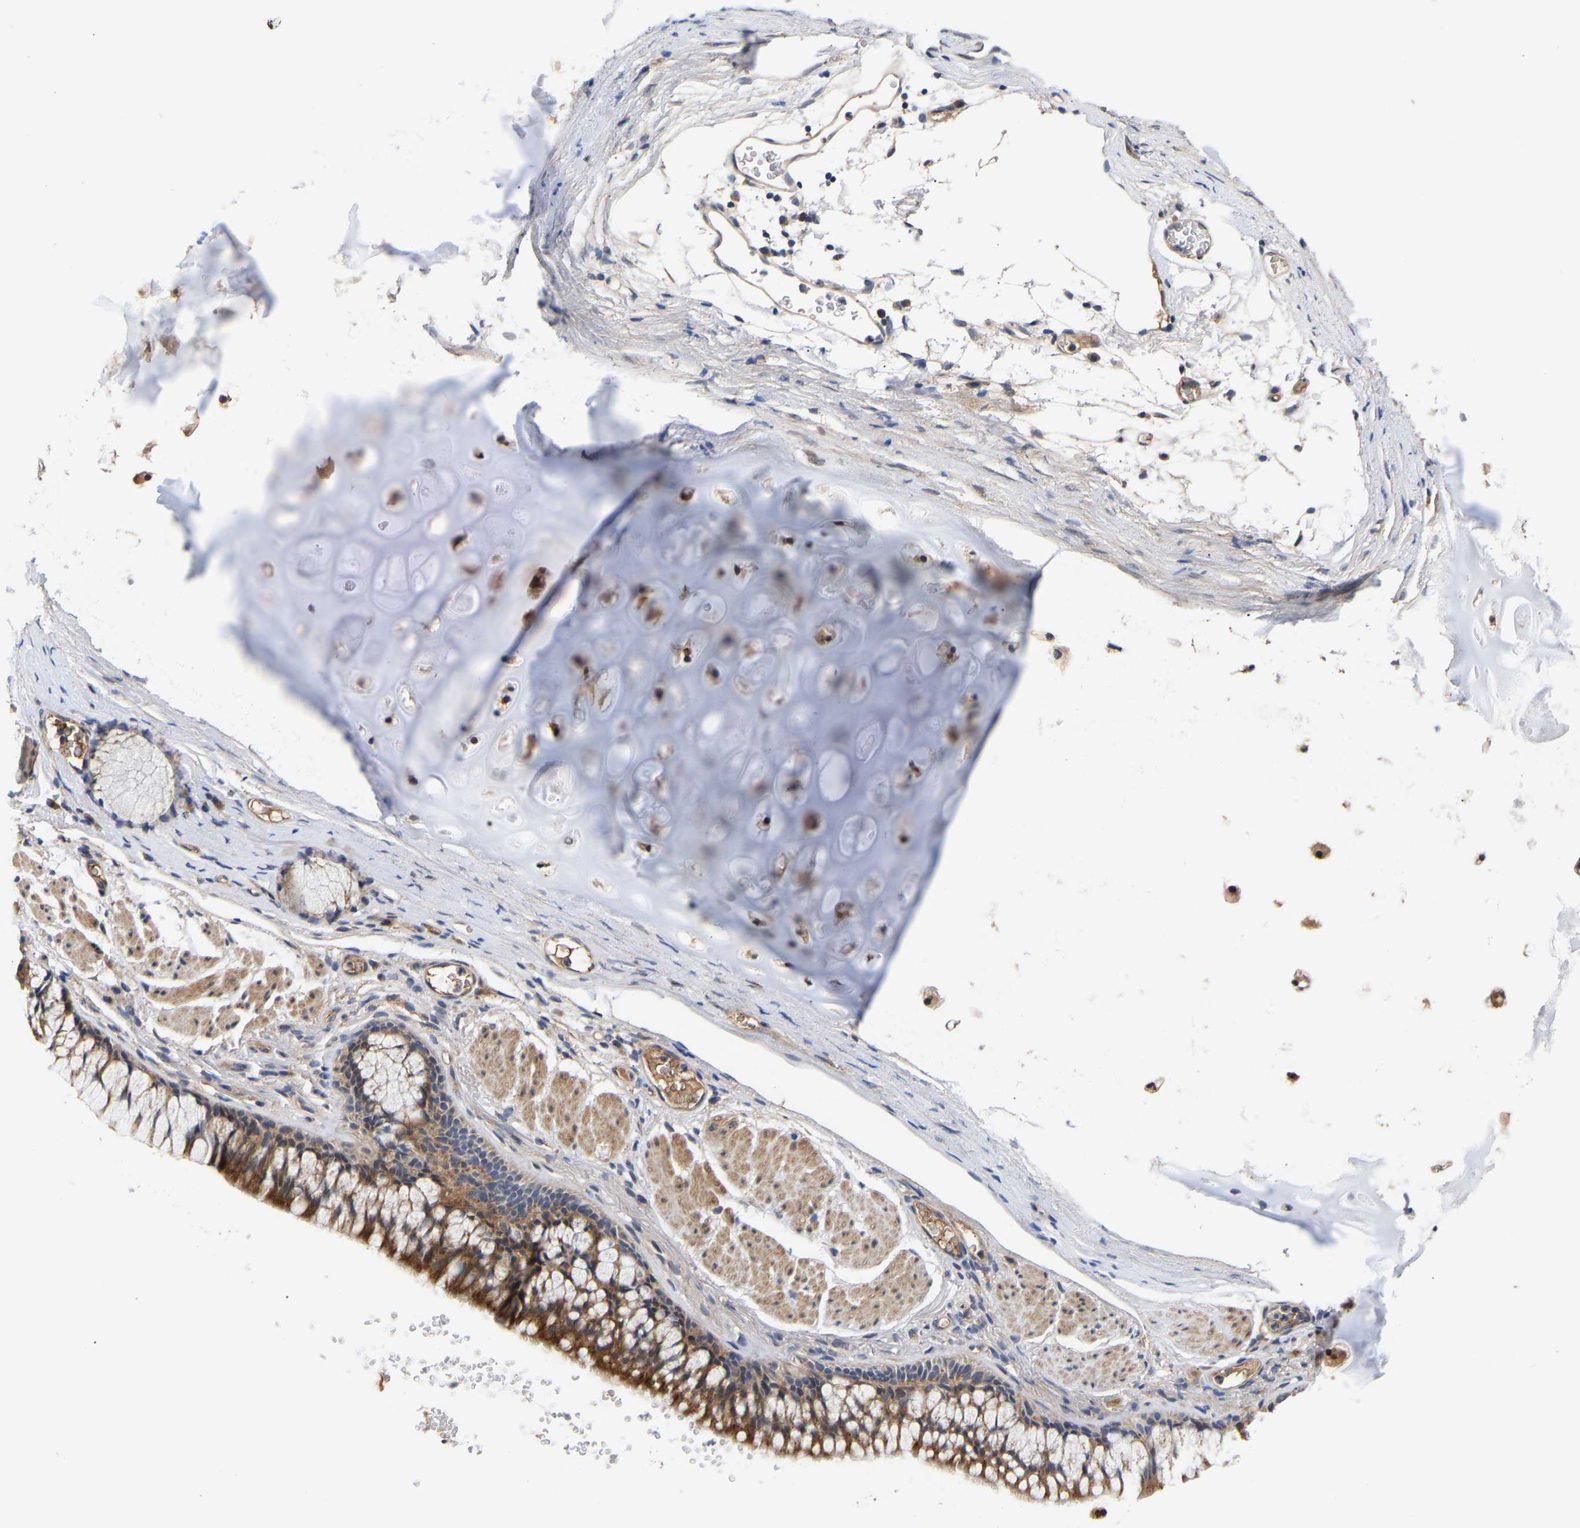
{"staining": {"intensity": "moderate", "quantity": ">75%", "location": "cytoplasmic/membranous"}, "tissue": "bronchus", "cell_type": "Respiratory epithelial cells", "image_type": "normal", "snomed": [{"axis": "morphology", "description": "Normal tissue, NOS"}, {"axis": "topography", "description": "Cartilage tissue"}, {"axis": "topography", "description": "Bronchus"}], "caption": "Moderate cytoplasmic/membranous protein expression is seen in about >75% of respiratory epithelial cells in bronchus. The protein is shown in brown color, while the nuclei are stained blue.", "gene": "KASH5", "patient": {"sex": "female", "age": 53}}